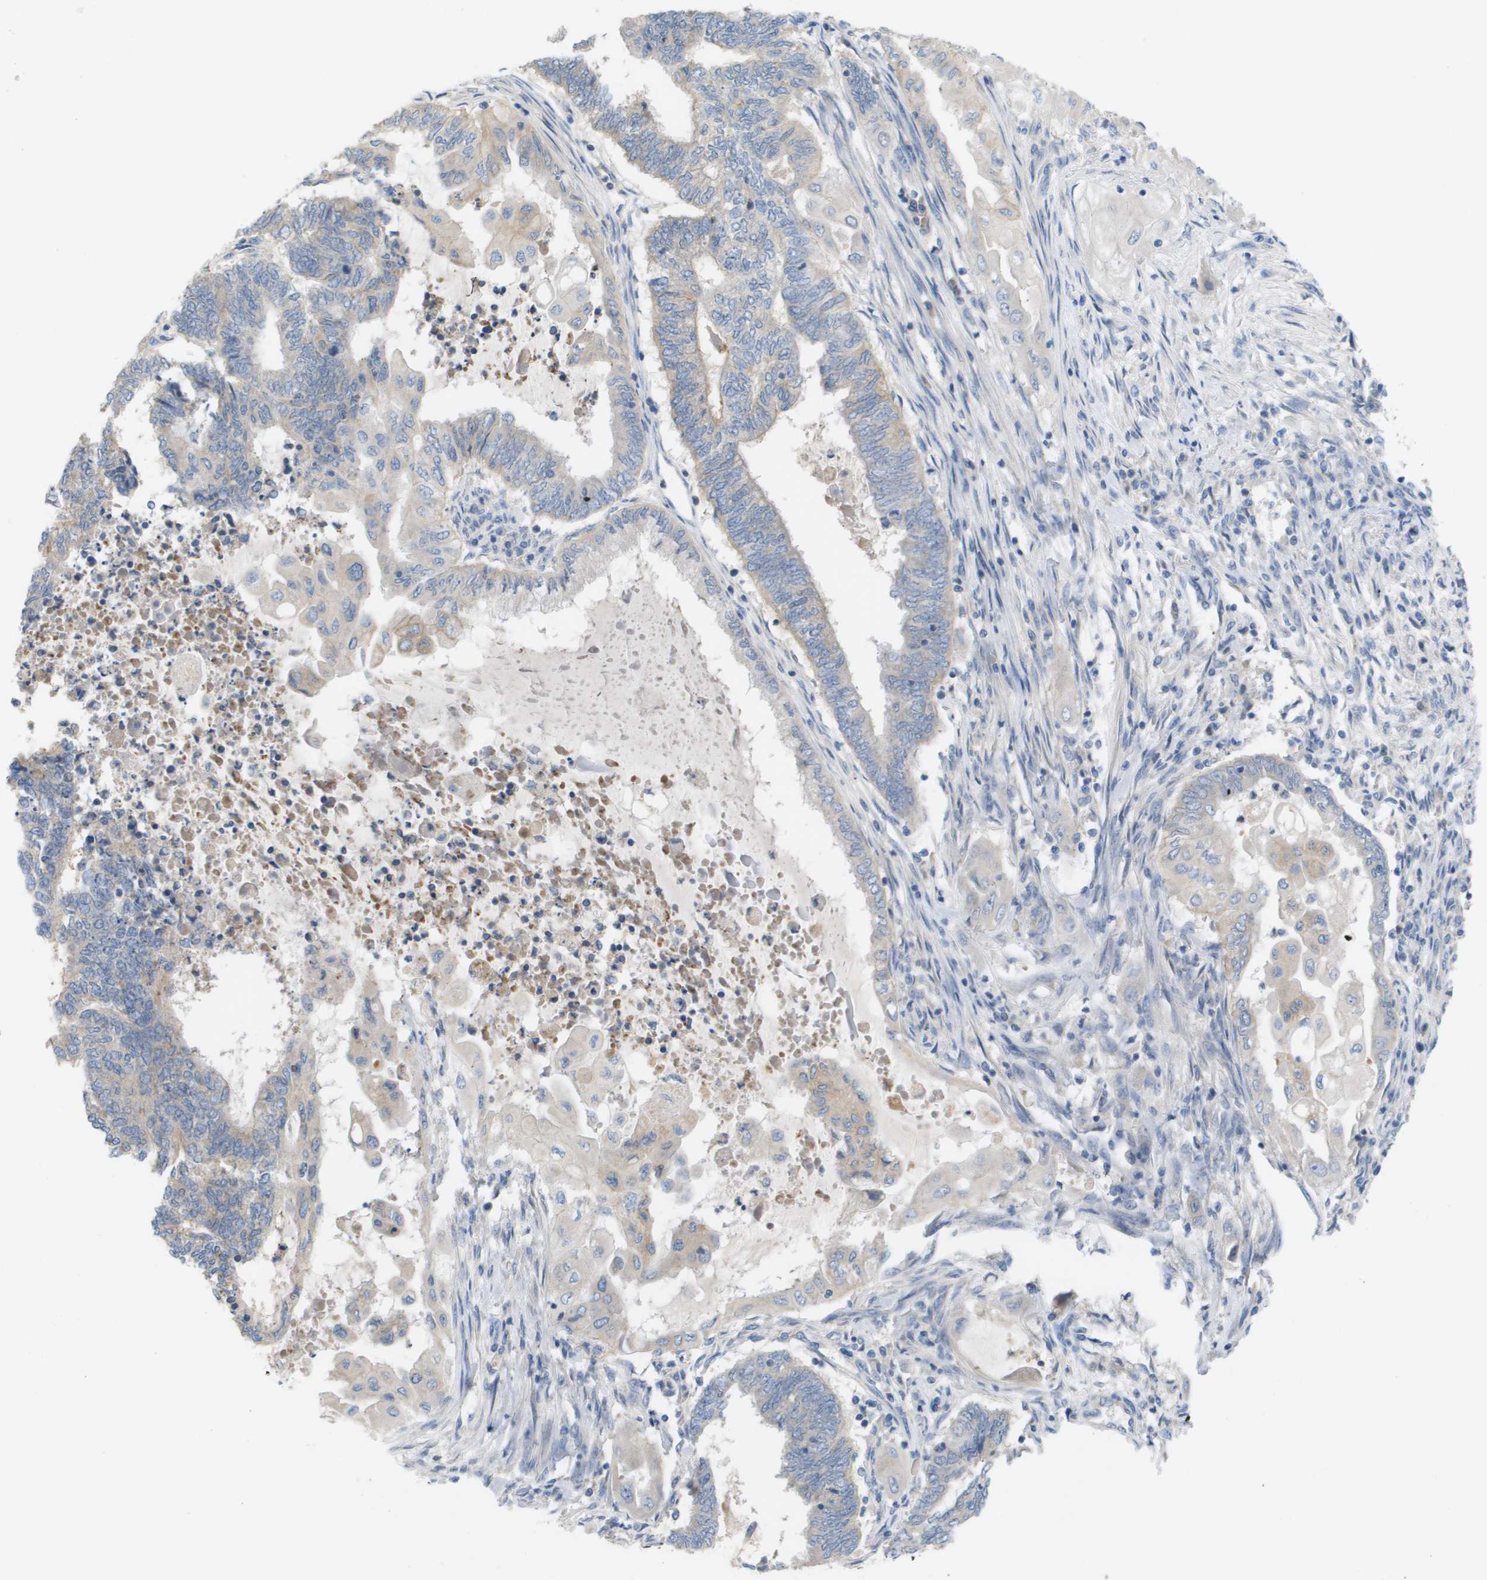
{"staining": {"intensity": "weak", "quantity": "<25%", "location": "cytoplasmic/membranous"}, "tissue": "endometrial cancer", "cell_type": "Tumor cells", "image_type": "cancer", "snomed": [{"axis": "morphology", "description": "Adenocarcinoma, NOS"}, {"axis": "topography", "description": "Uterus"}, {"axis": "topography", "description": "Endometrium"}], "caption": "Protein analysis of endometrial cancer demonstrates no significant positivity in tumor cells.", "gene": "UBA5", "patient": {"sex": "female", "age": 70}}